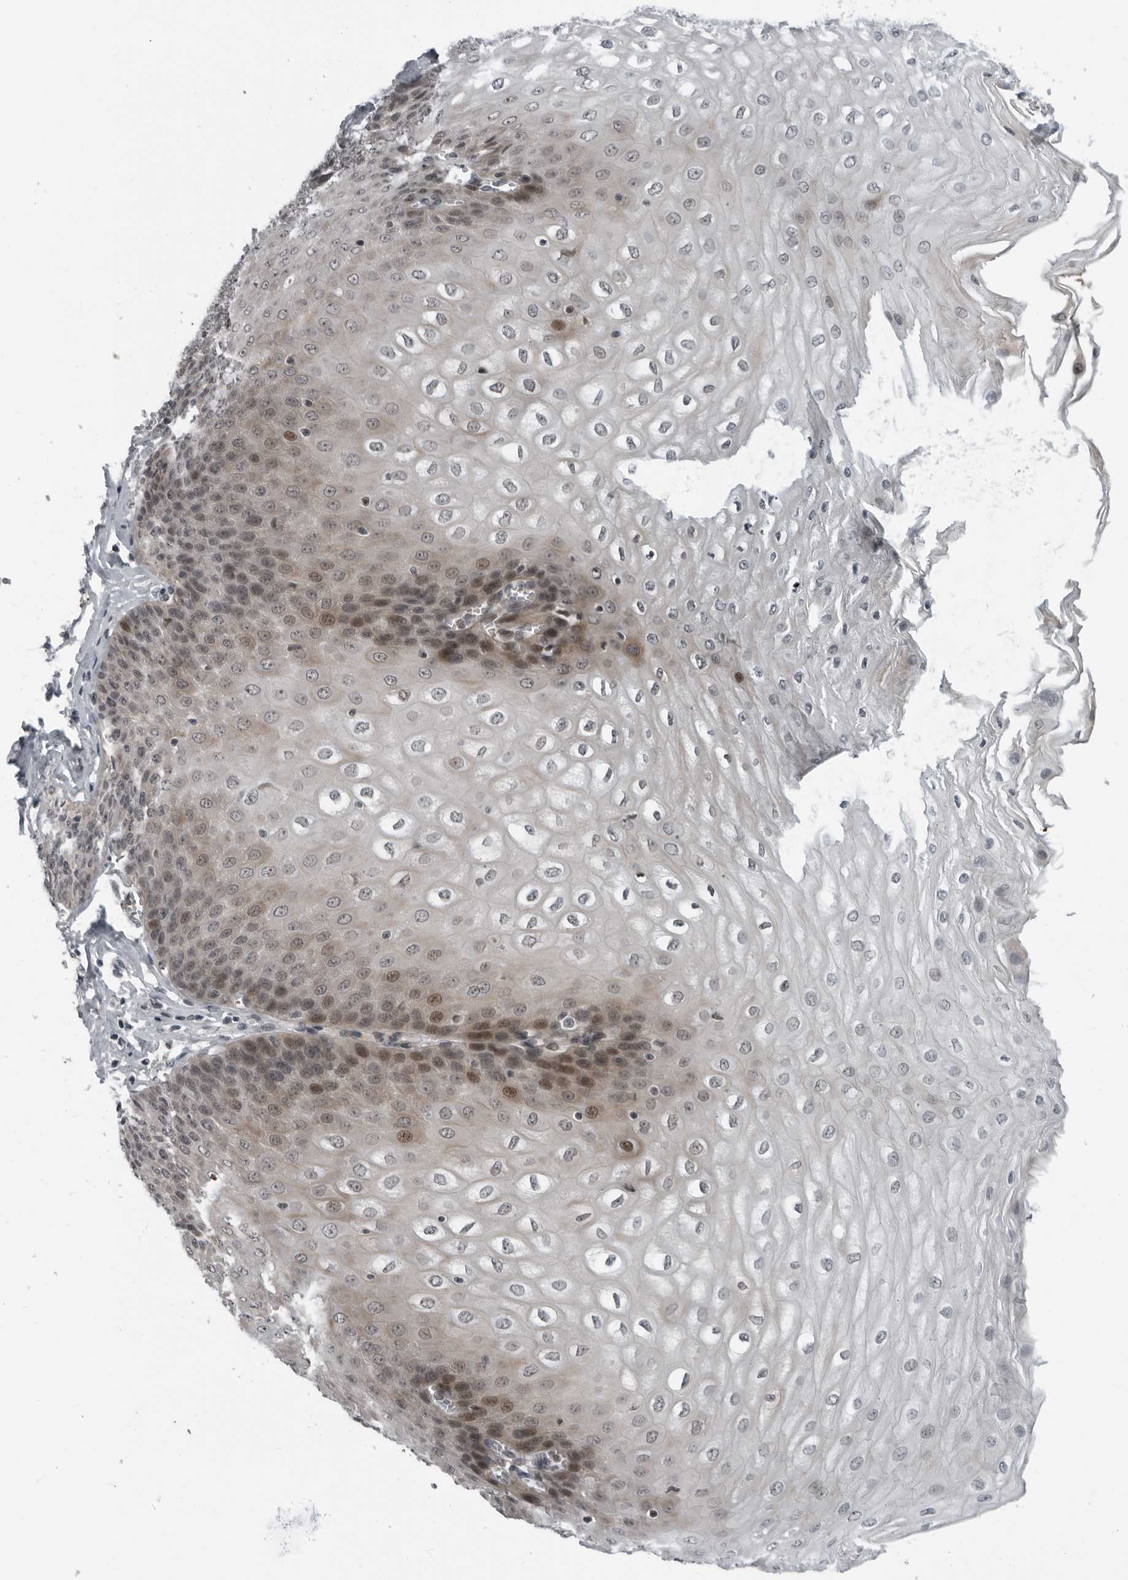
{"staining": {"intensity": "moderate", "quantity": "25%-75%", "location": "cytoplasmic/membranous,nuclear"}, "tissue": "esophagus", "cell_type": "Squamous epithelial cells", "image_type": "normal", "snomed": [{"axis": "morphology", "description": "Normal tissue, NOS"}, {"axis": "topography", "description": "Esophagus"}], "caption": "This micrograph shows immunohistochemistry (IHC) staining of benign esophagus, with medium moderate cytoplasmic/membranous,nuclear positivity in about 25%-75% of squamous epithelial cells.", "gene": "ALPK2", "patient": {"sex": "male", "age": 60}}